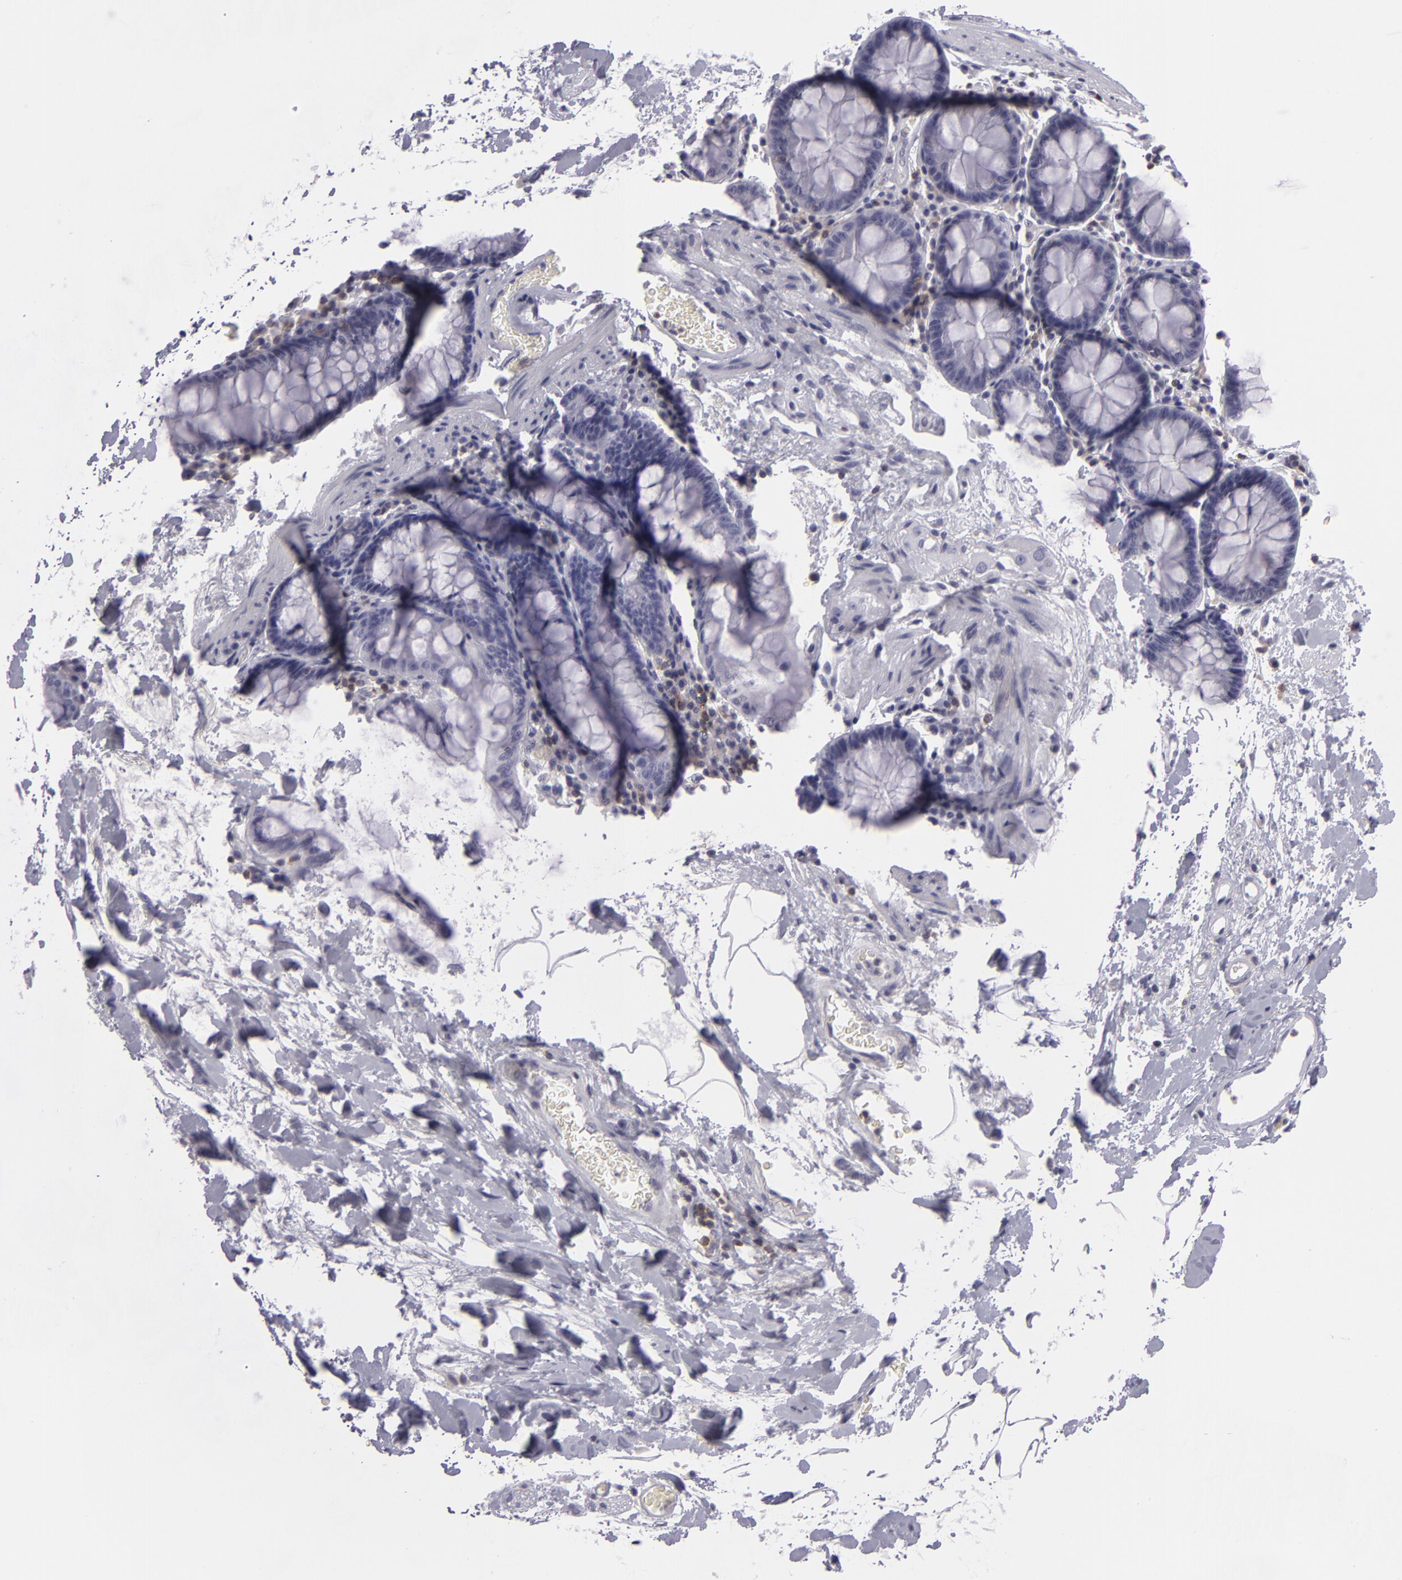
{"staining": {"intensity": "negative", "quantity": "none", "location": "none"}, "tissue": "colon", "cell_type": "Endothelial cells", "image_type": "normal", "snomed": [{"axis": "morphology", "description": "Normal tissue, NOS"}, {"axis": "morphology", "description": "Adenocarcinoma, NOS"}, {"axis": "topography", "description": "Colon"}], "caption": "Endothelial cells show no significant protein positivity in benign colon. The staining was performed using DAB (3,3'-diaminobenzidine) to visualize the protein expression in brown, while the nuclei were stained in blue with hematoxylin (Magnification: 20x).", "gene": "KCNAB2", "patient": {"sex": "male", "age": 76}}